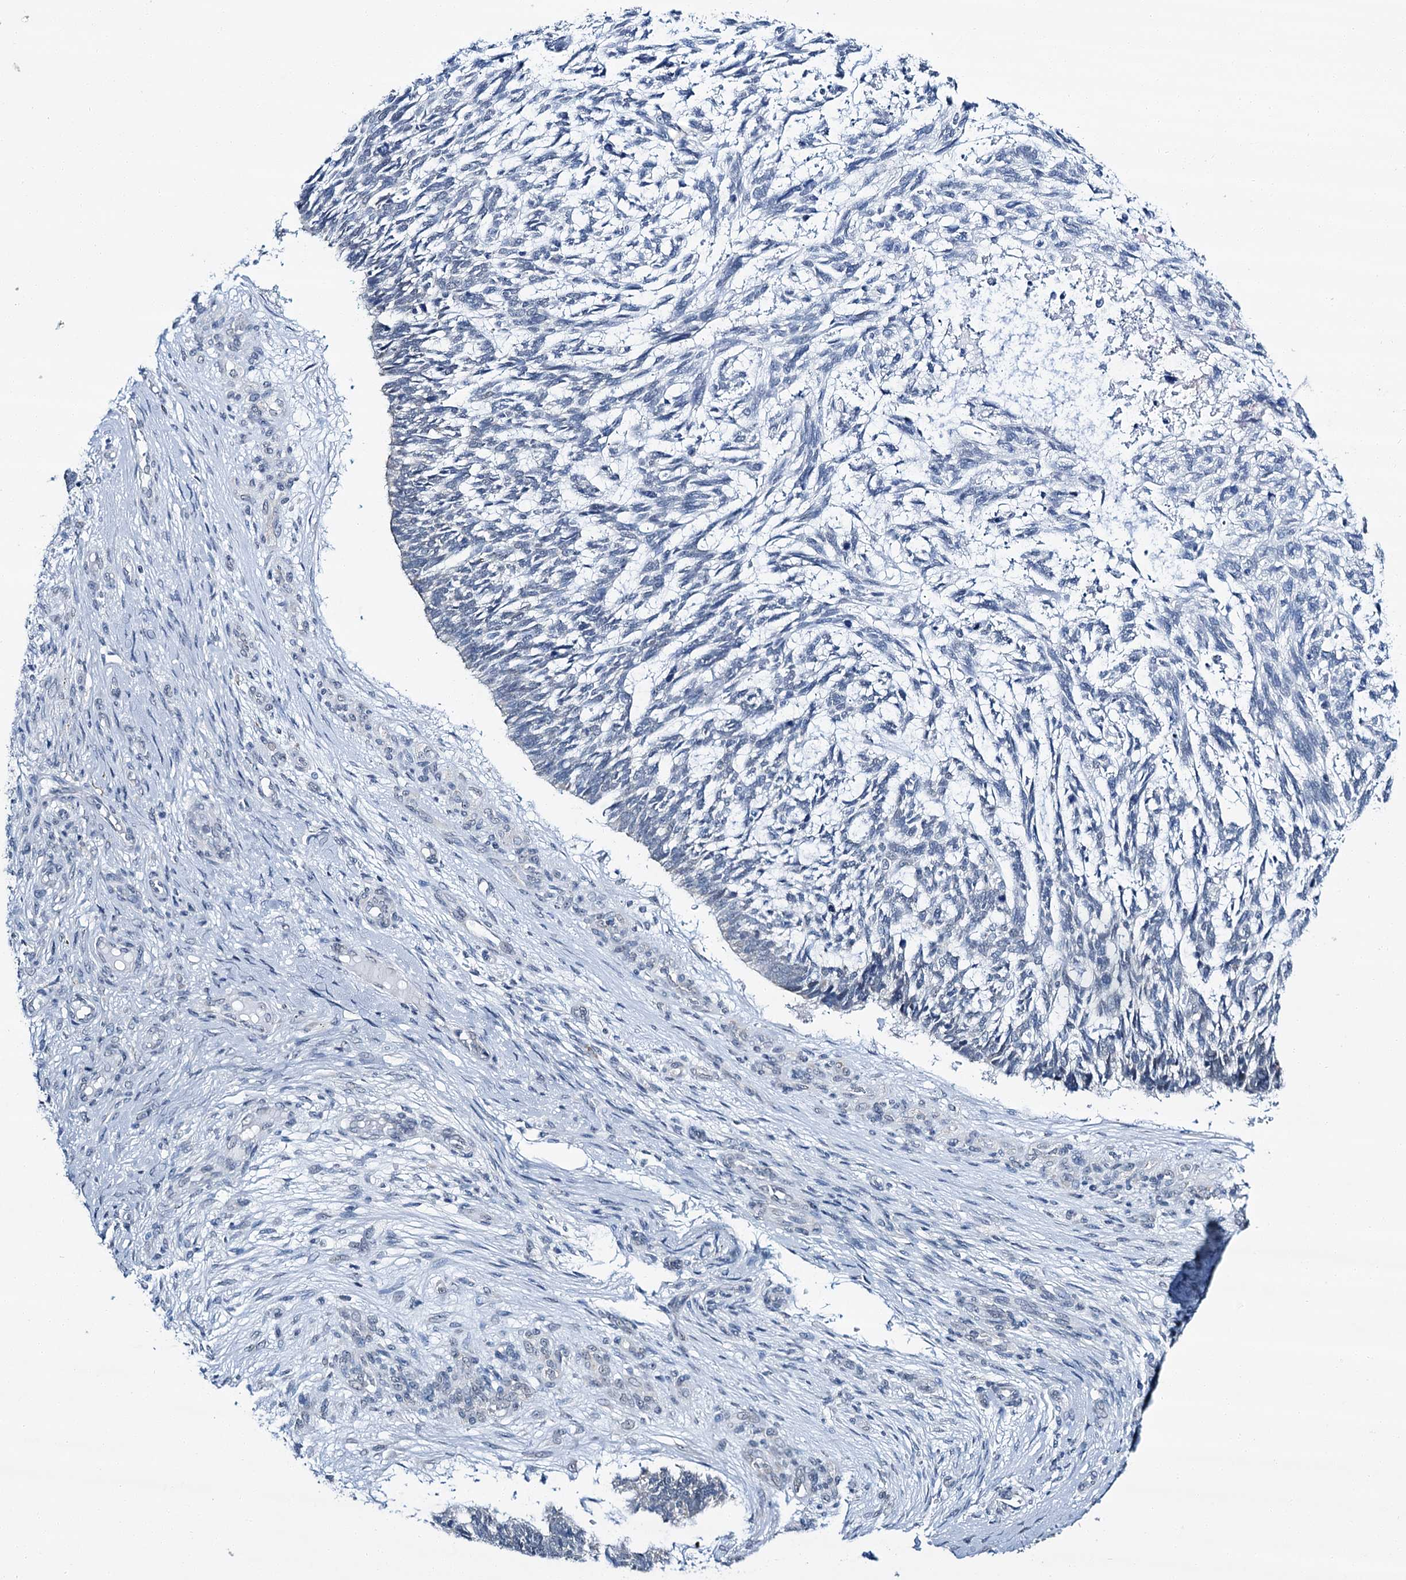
{"staining": {"intensity": "negative", "quantity": "none", "location": "none"}, "tissue": "skin cancer", "cell_type": "Tumor cells", "image_type": "cancer", "snomed": [{"axis": "morphology", "description": "Basal cell carcinoma"}, {"axis": "topography", "description": "Skin"}], "caption": "High magnification brightfield microscopy of skin cancer (basal cell carcinoma) stained with DAB (brown) and counterstained with hematoxylin (blue): tumor cells show no significant expression. The staining was performed using DAB to visualize the protein expression in brown, while the nuclei were stained in blue with hematoxylin (Magnification: 20x).", "gene": "SPATS2", "patient": {"sex": "male", "age": 88}}